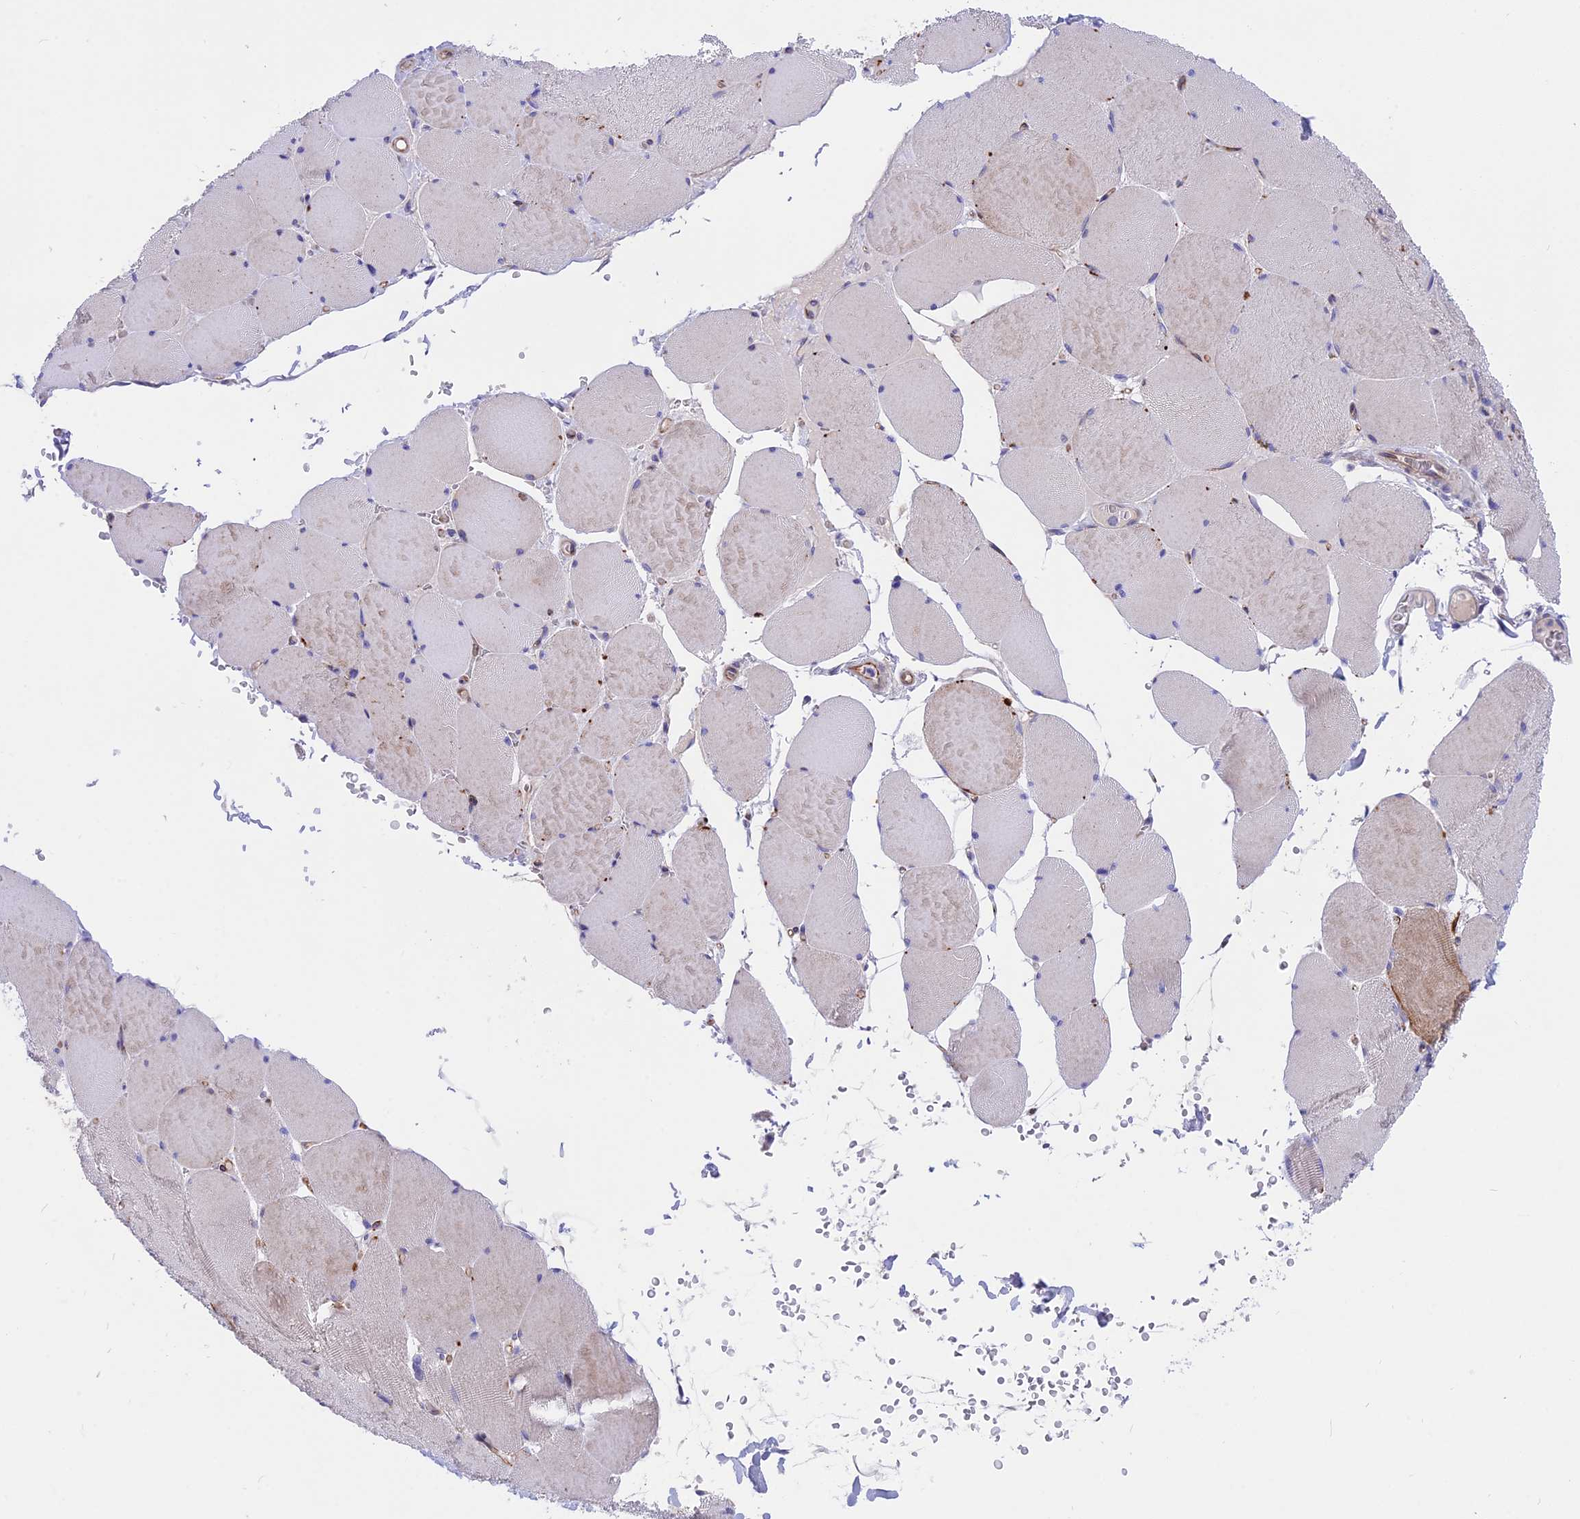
{"staining": {"intensity": "weak", "quantity": "<25%", "location": "cytoplasmic/membranous"}, "tissue": "skeletal muscle", "cell_type": "Myocytes", "image_type": "normal", "snomed": [{"axis": "morphology", "description": "Normal tissue, NOS"}, {"axis": "topography", "description": "Skeletal muscle"}, {"axis": "topography", "description": "Head-Neck"}], "caption": "DAB (3,3'-diaminobenzidine) immunohistochemical staining of unremarkable skeletal muscle reveals no significant positivity in myocytes.", "gene": "TMEM138", "patient": {"sex": "male", "age": 66}}